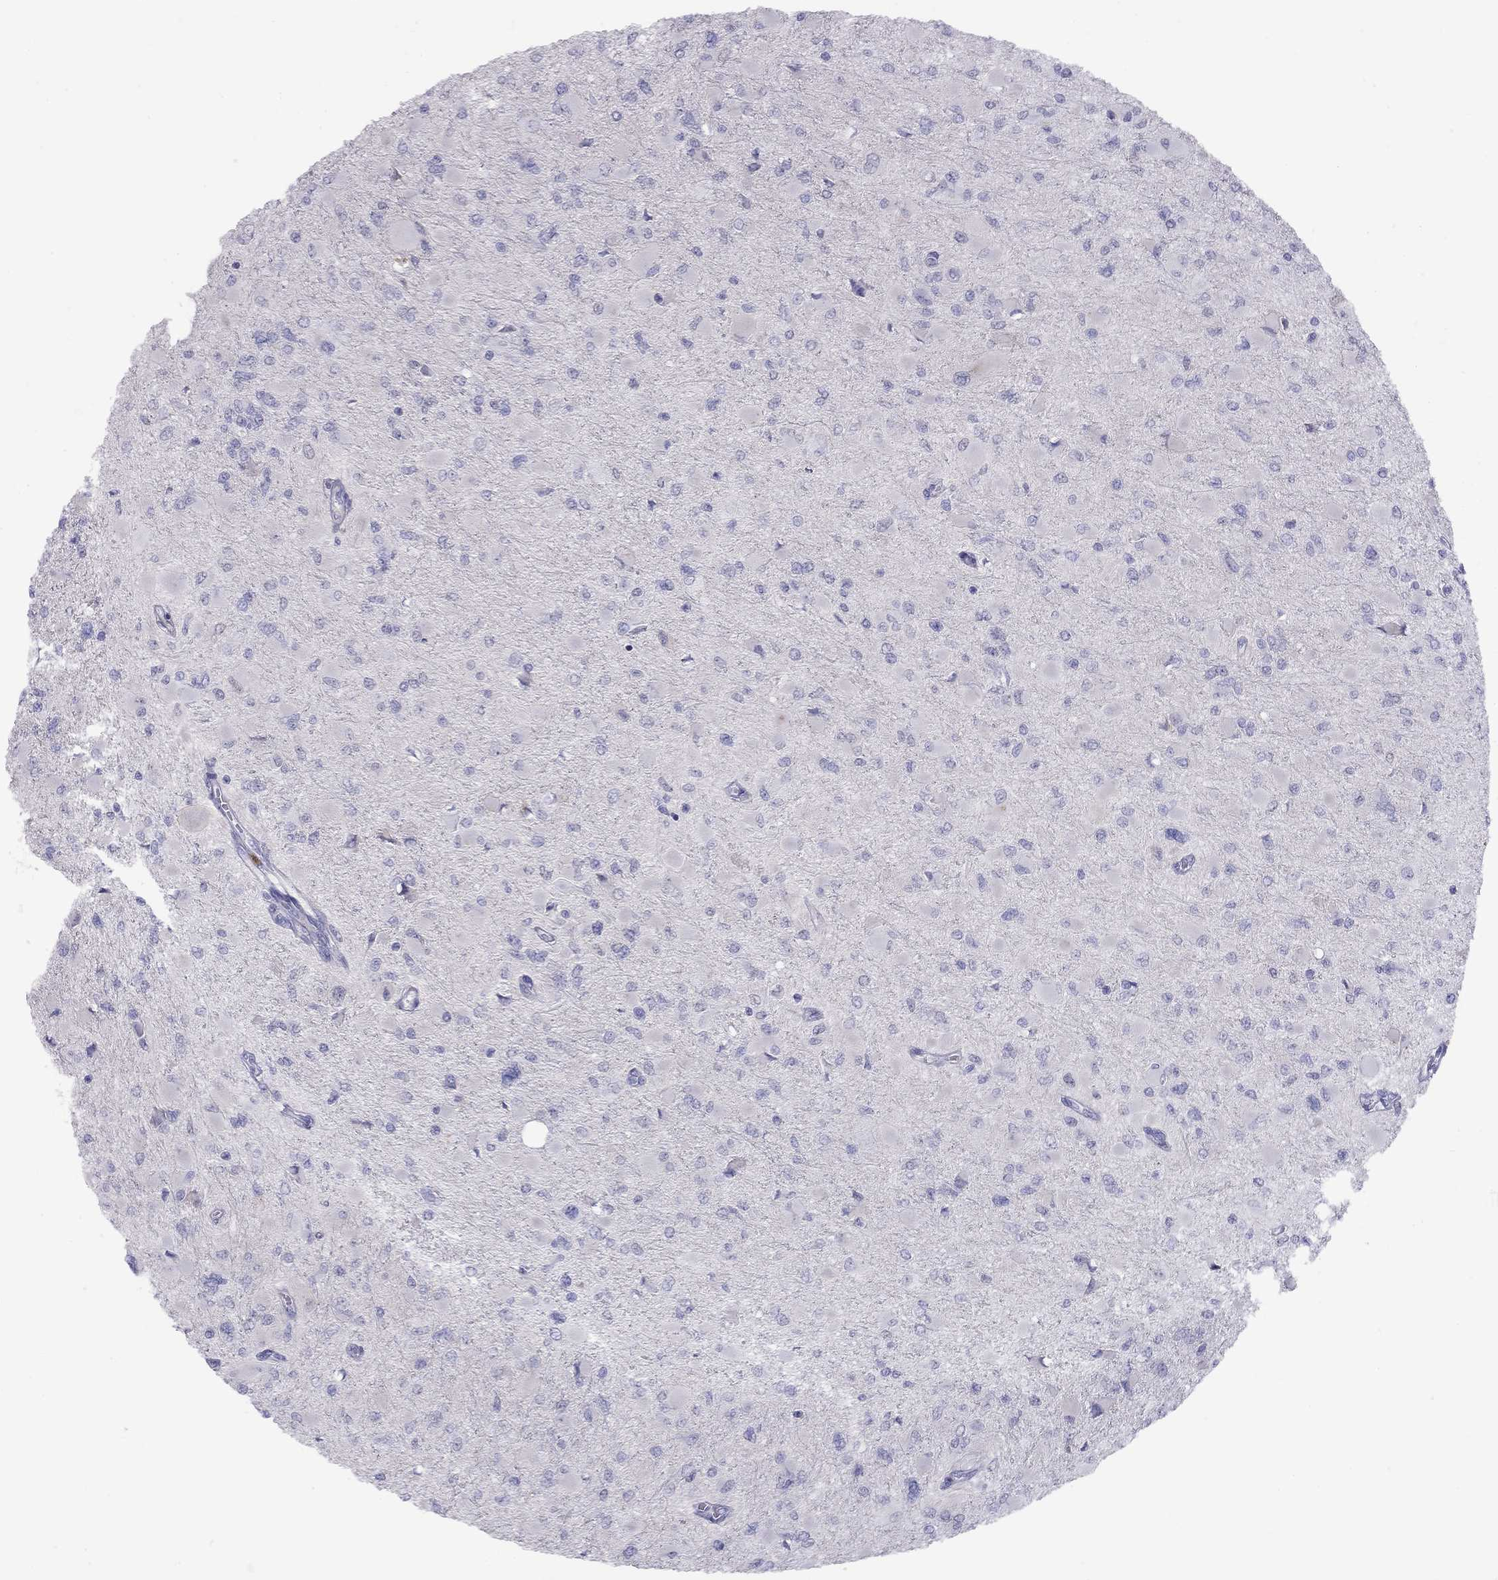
{"staining": {"intensity": "negative", "quantity": "none", "location": "none"}, "tissue": "glioma", "cell_type": "Tumor cells", "image_type": "cancer", "snomed": [{"axis": "morphology", "description": "Glioma, malignant, High grade"}, {"axis": "topography", "description": "Cerebral cortex"}], "caption": "There is no significant positivity in tumor cells of high-grade glioma (malignant).", "gene": "CPNE4", "patient": {"sex": "female", "age": 36}}